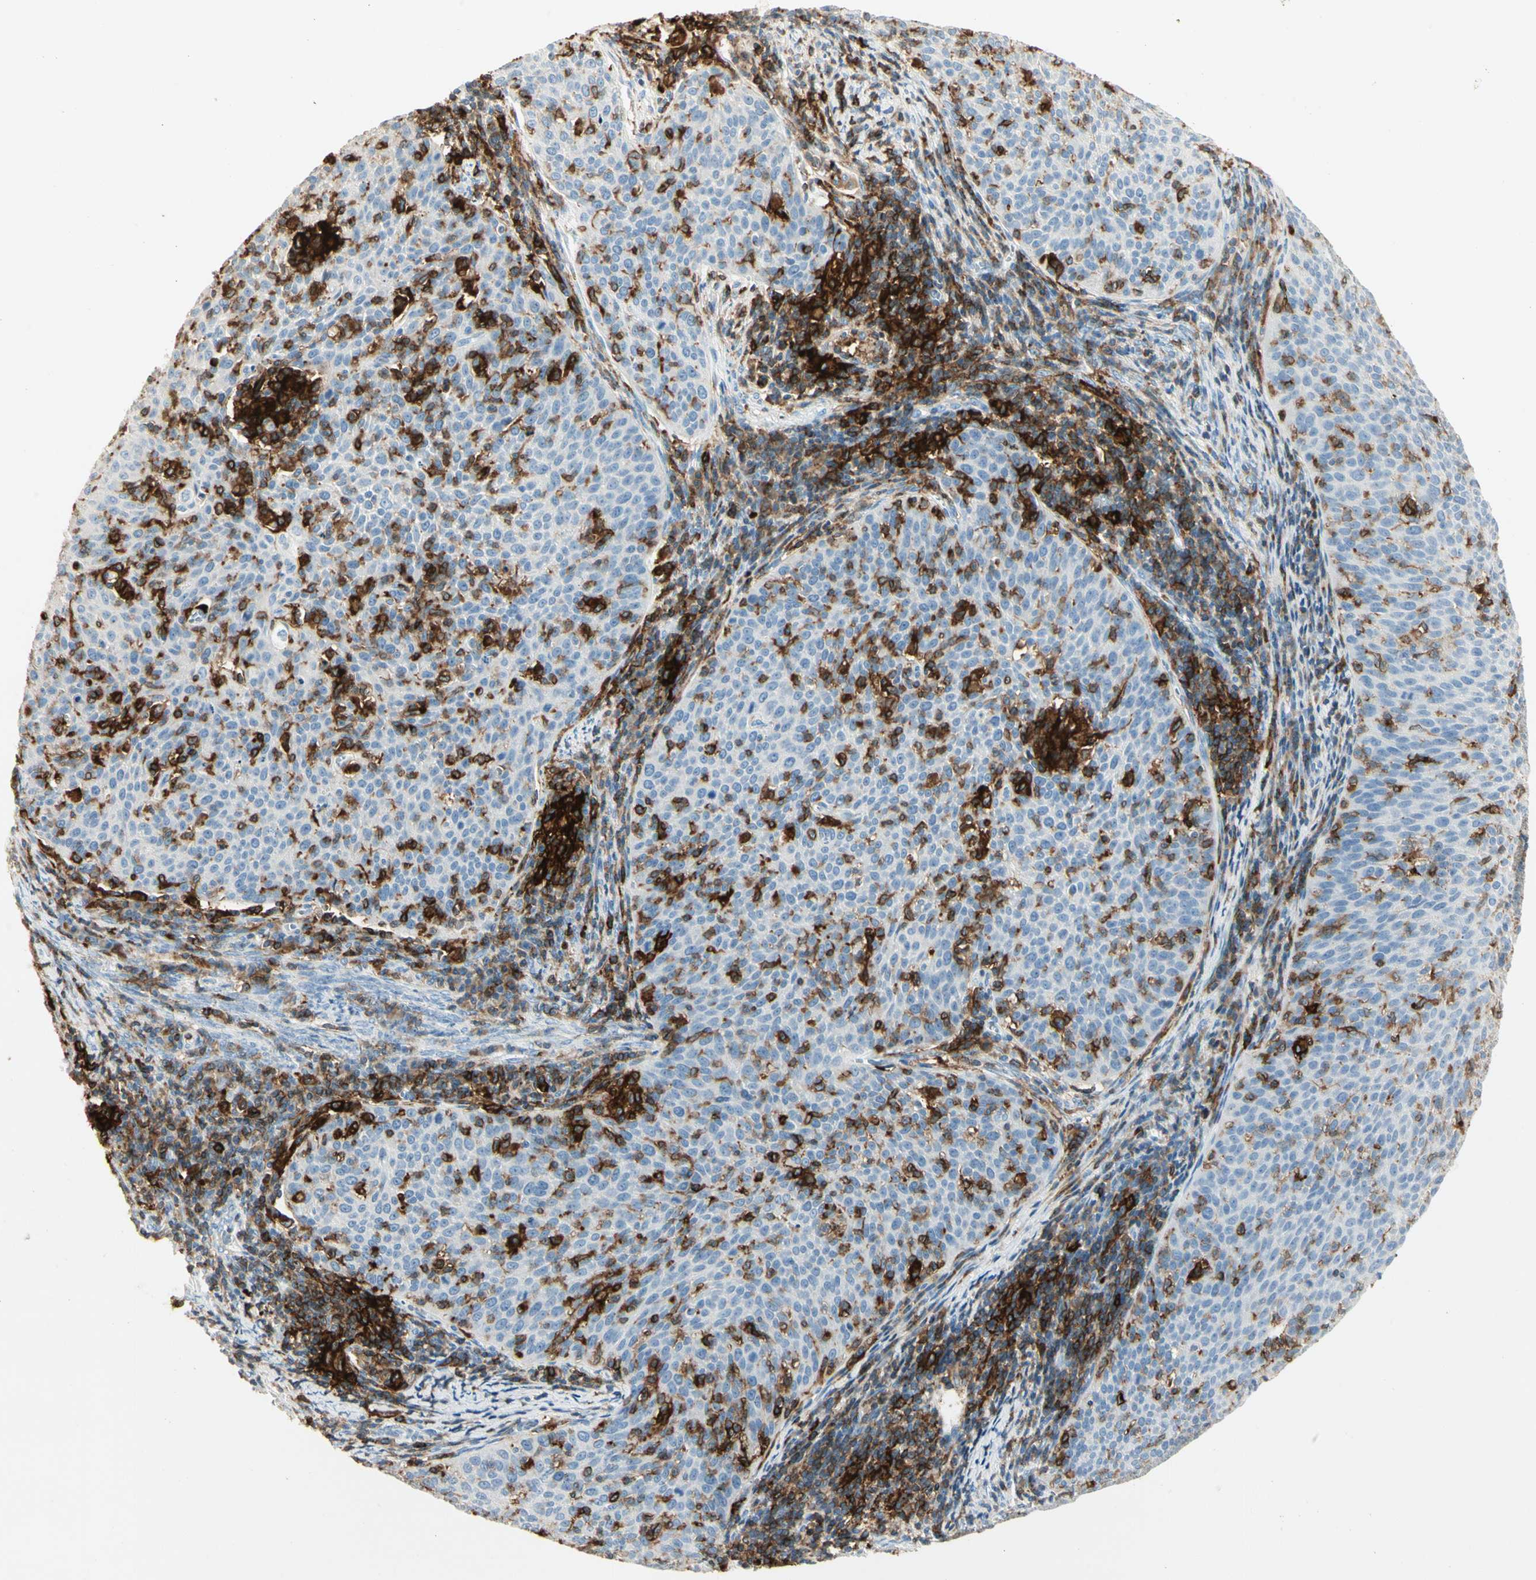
{"staining": {"intensity": "negative", "quantity": "none", "location": "none"}, "tissue": "cervical cancer", "cell_type": "Tumor cells", "image_type": "cancer", "snomed": [{"axis": "morphology", "description": "Squamous cell carcinoma, NOS"}, {"axis": "topography", "description": "Cervix"}], "caption": "High magnification brightfield microscopy of cervical cancer stained with DAB (brown) and counterstained with hematoxylin (blue): tumor cells show no significant expression.", "gene": "ITGB2", "patient": {"sex": "female", "age": 38}}